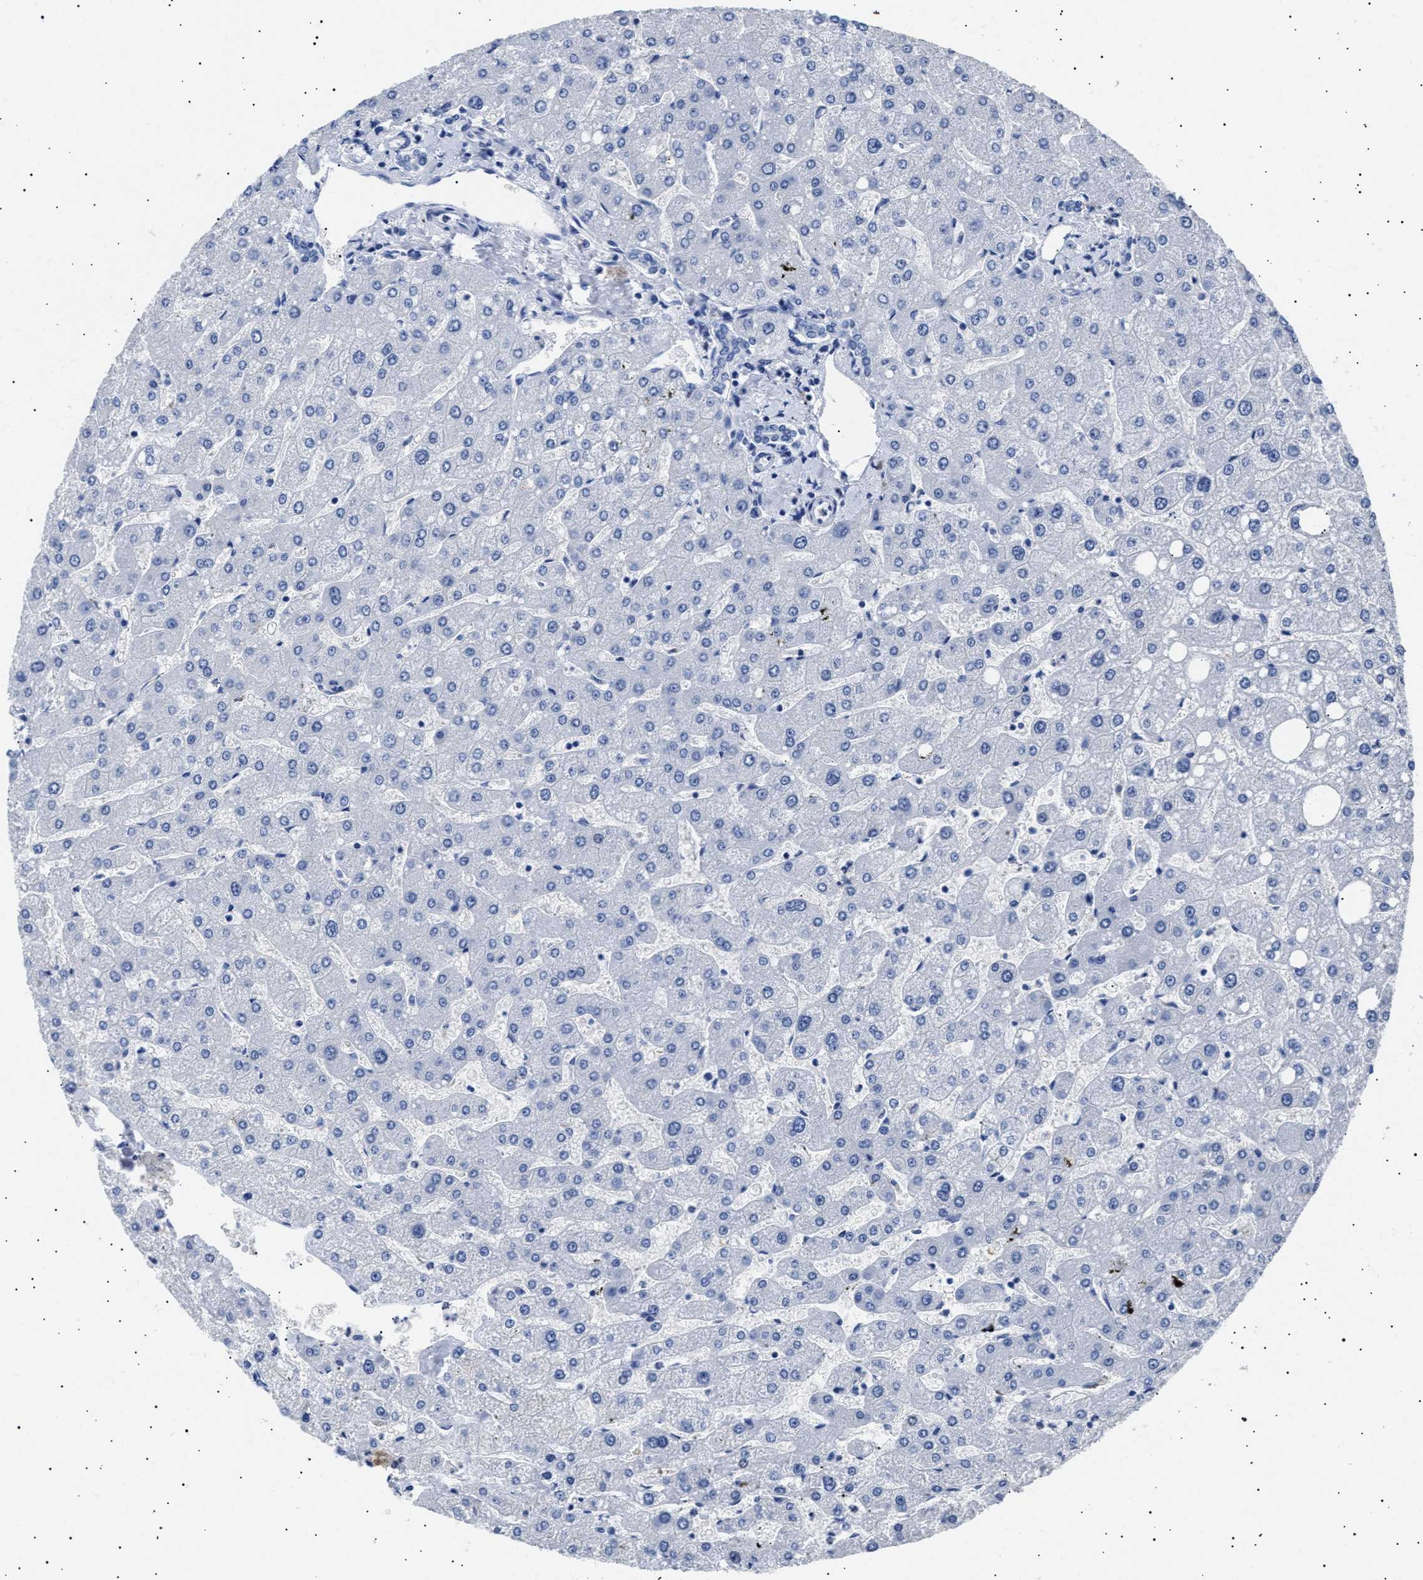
{"staining": {"intensity": "negative", "quantity": "none", "location": "none"}, "tissue": "liver", "cell_type": "Cholangiocytes", "image_type": "normal", "snomed": [{"axis": "morphology", "description": "Normal tissue, NOS"}, {"axis": "topography", "description": "Liver"}], "caption": "The image displays no significant staining in cholangiocytes of liver. Nuclei are stained in blue.", "gene": "HEMGN", "patient": {"sex": "male", "age": 55}}